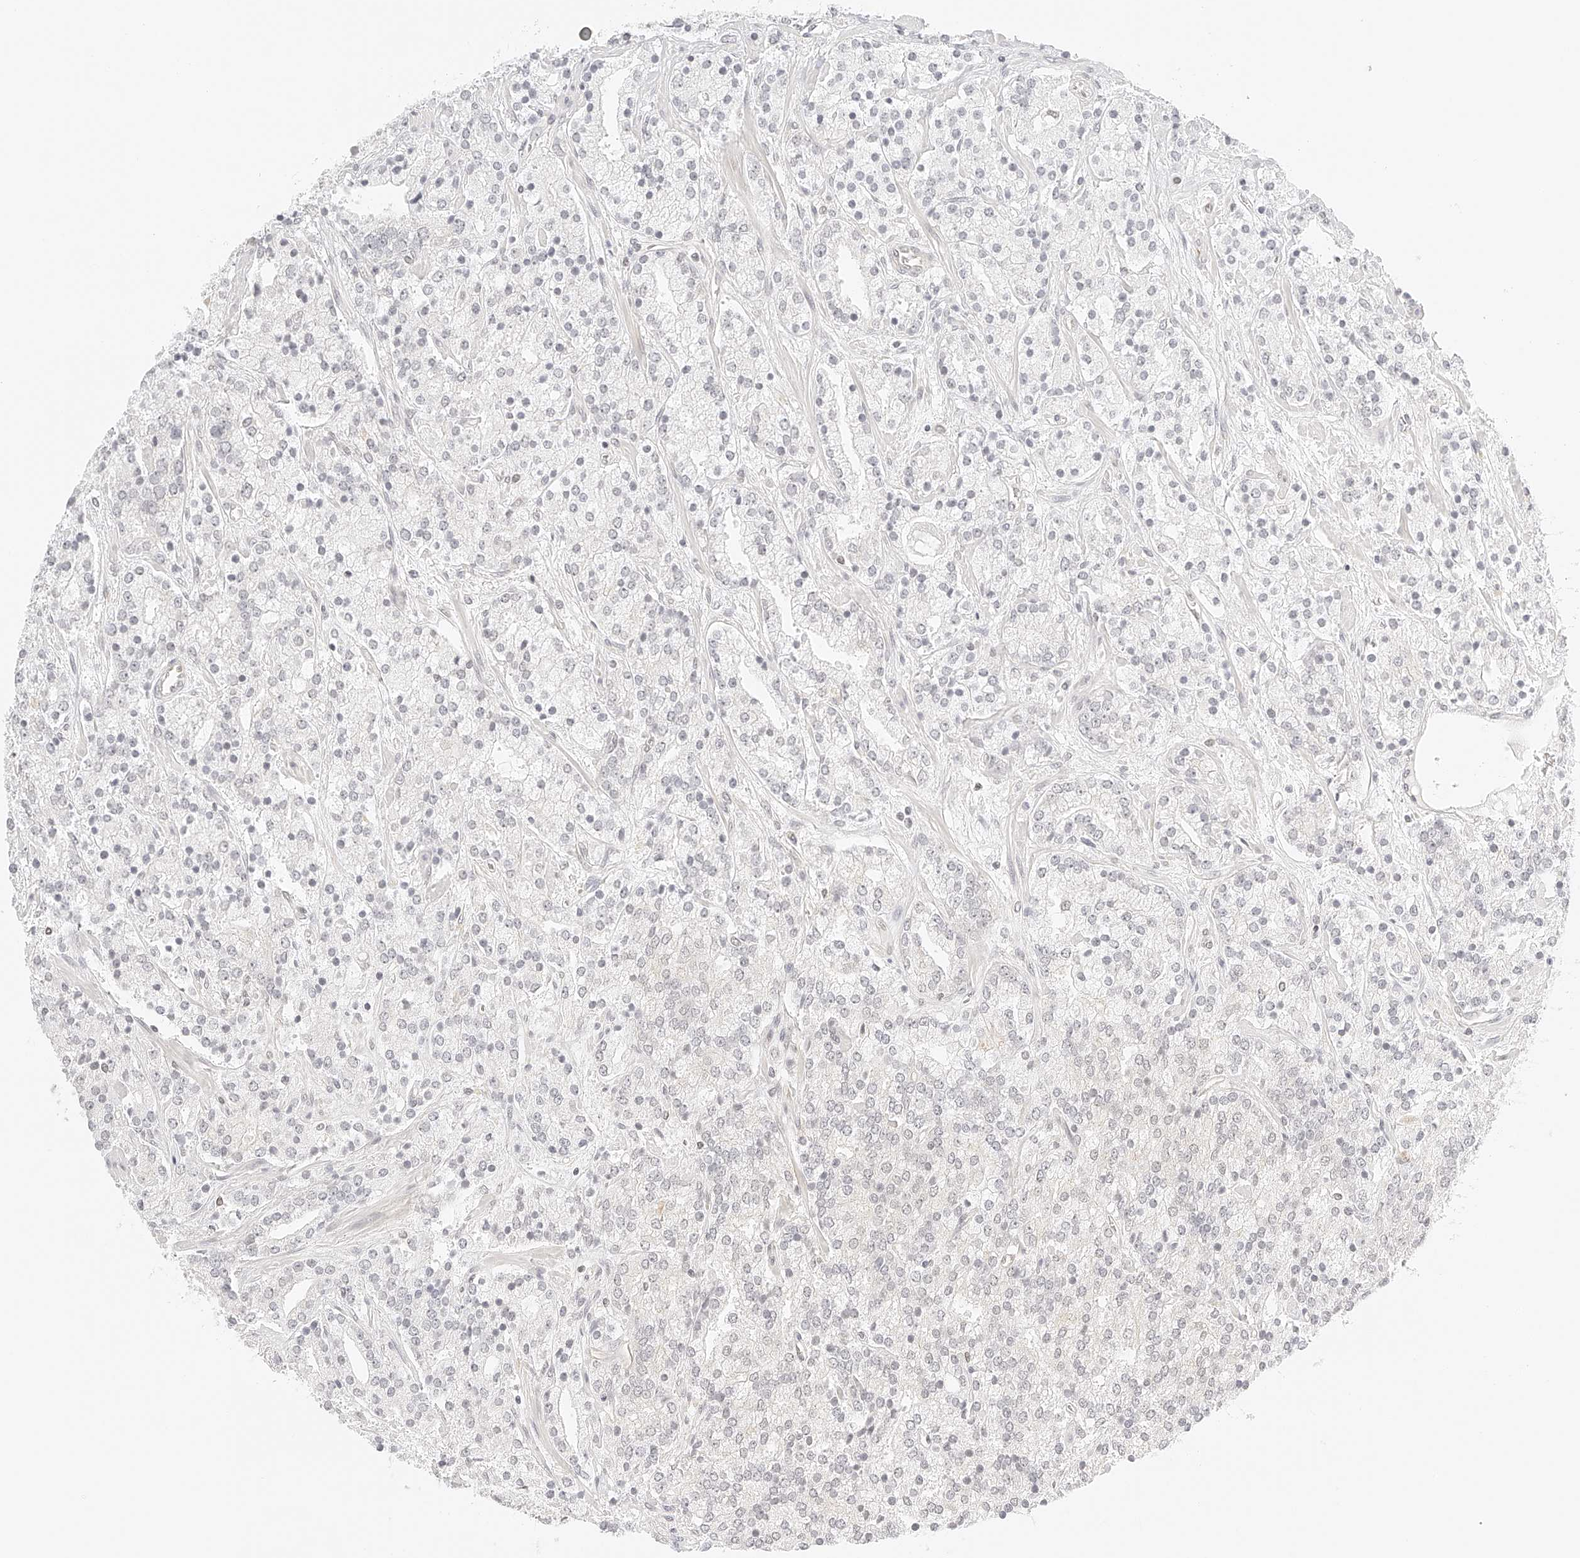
{"staining": {"intensity": "negative", "quantity": "none", "location": "none"}, "tissue": "prostate cancer", "cell_type": "Tumor cells", "image_type": "cancer", "snomed": [{"axis": "morphology", "description": "Adenocarcinoma, High grade"}, {"axis": "topography", "description": "Prostate"}], "caption": "A high-resolution micrograph shows immunohistochemistry (IHC) staining of prostate cancer (adenocarcinoma (high-grade)), which reveals no significant expression in tumor cells.", "gene": "ZFP69", "patient": {"sex": "male", "age": 71}}